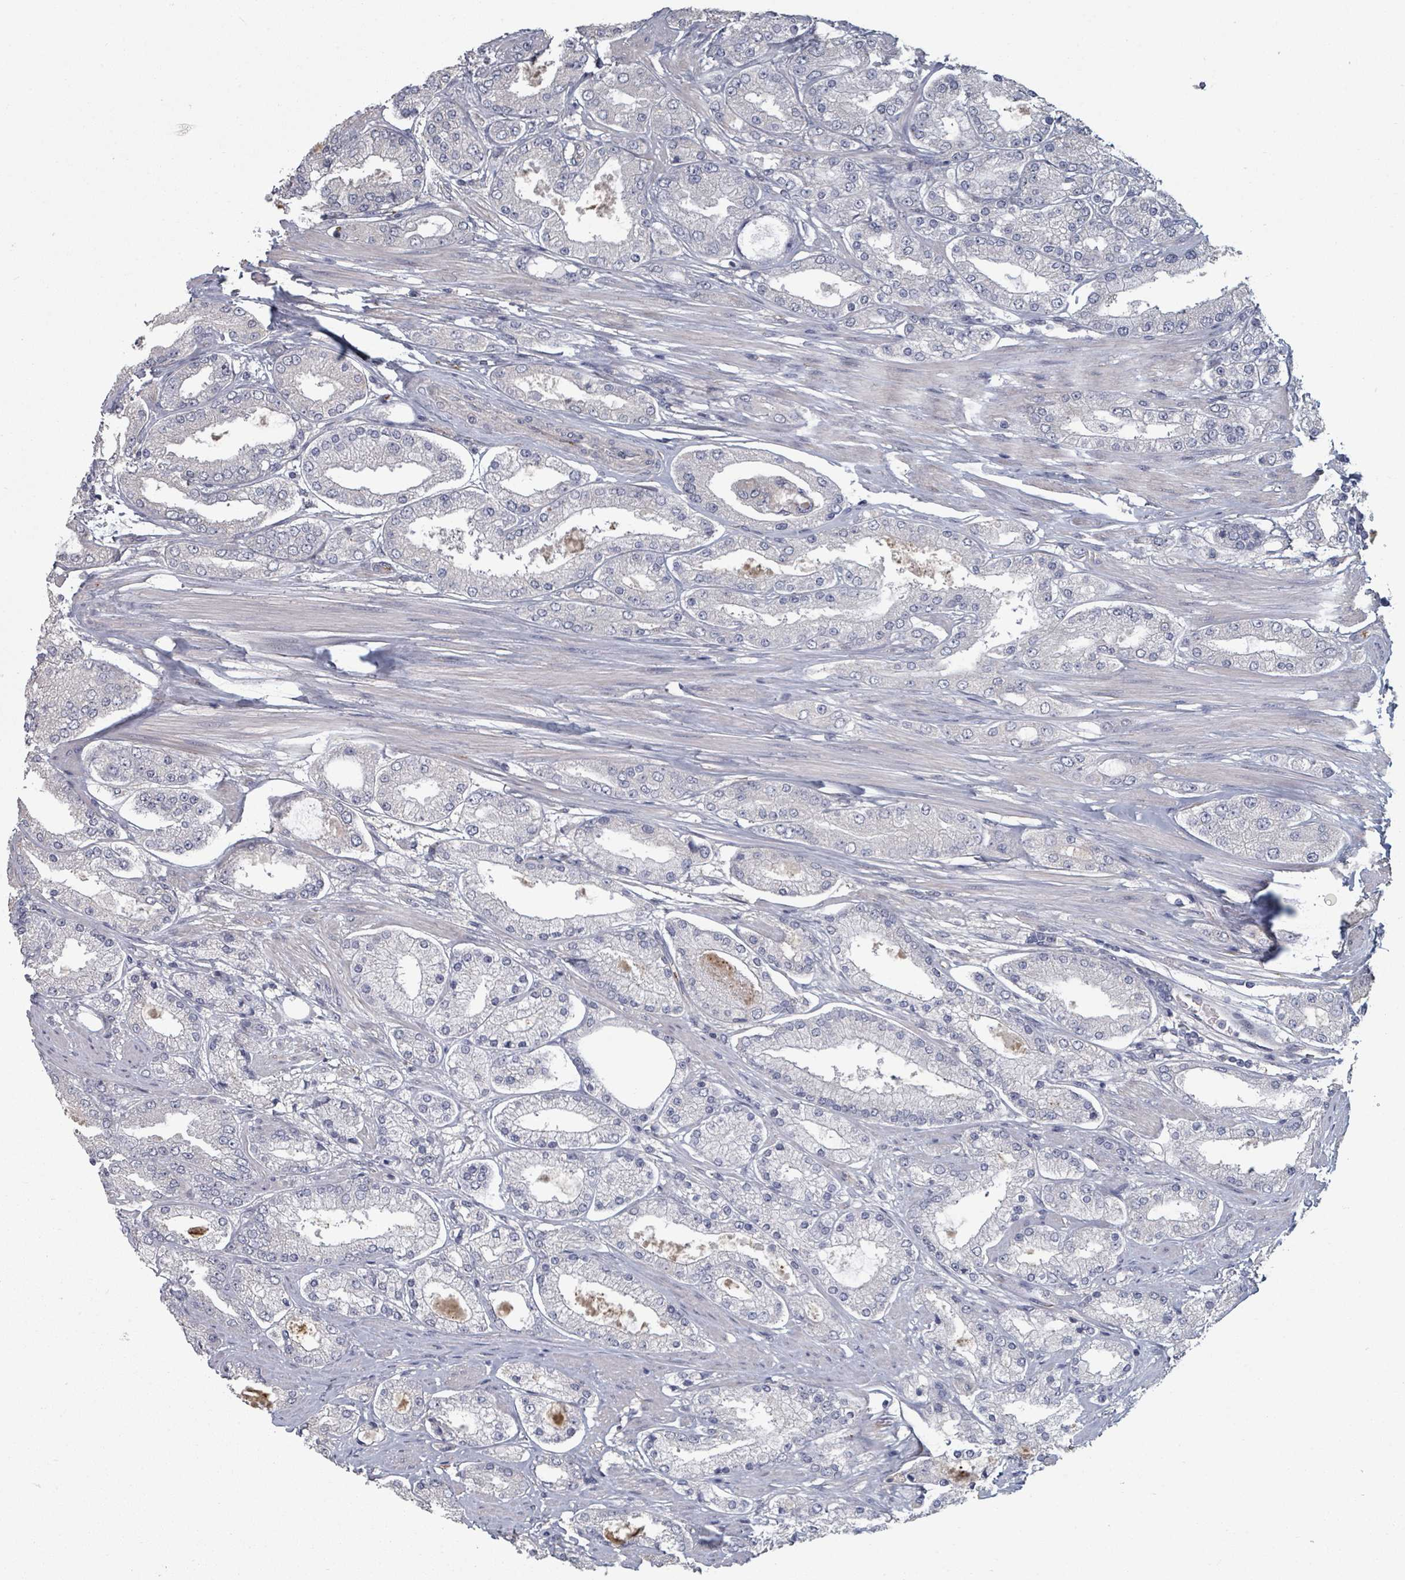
{"staining": {"intensity": "negative", "quantity": "none", "location": "none"}, "tissue": "prostate cancer", "cell_type": "Tumor cells", "image_type": "cancer", "snomed": [{"axis": "morphology", "description": "Adenocarcinoma, High grade"}, {"axis": "topography", "description": "Prostate"}], "caption": "Histopathology image shows no protein positivity in tumor cells of prostate adenocarcinoma (high-grade) tissue. The staining is performed using DAB (3,3'-diaminobenzidine) brown chromogen with nuclei counter-stained in using hematoxylin.", "gene": "PLAUR", "patient": {"sex": "male", "age": 69}}